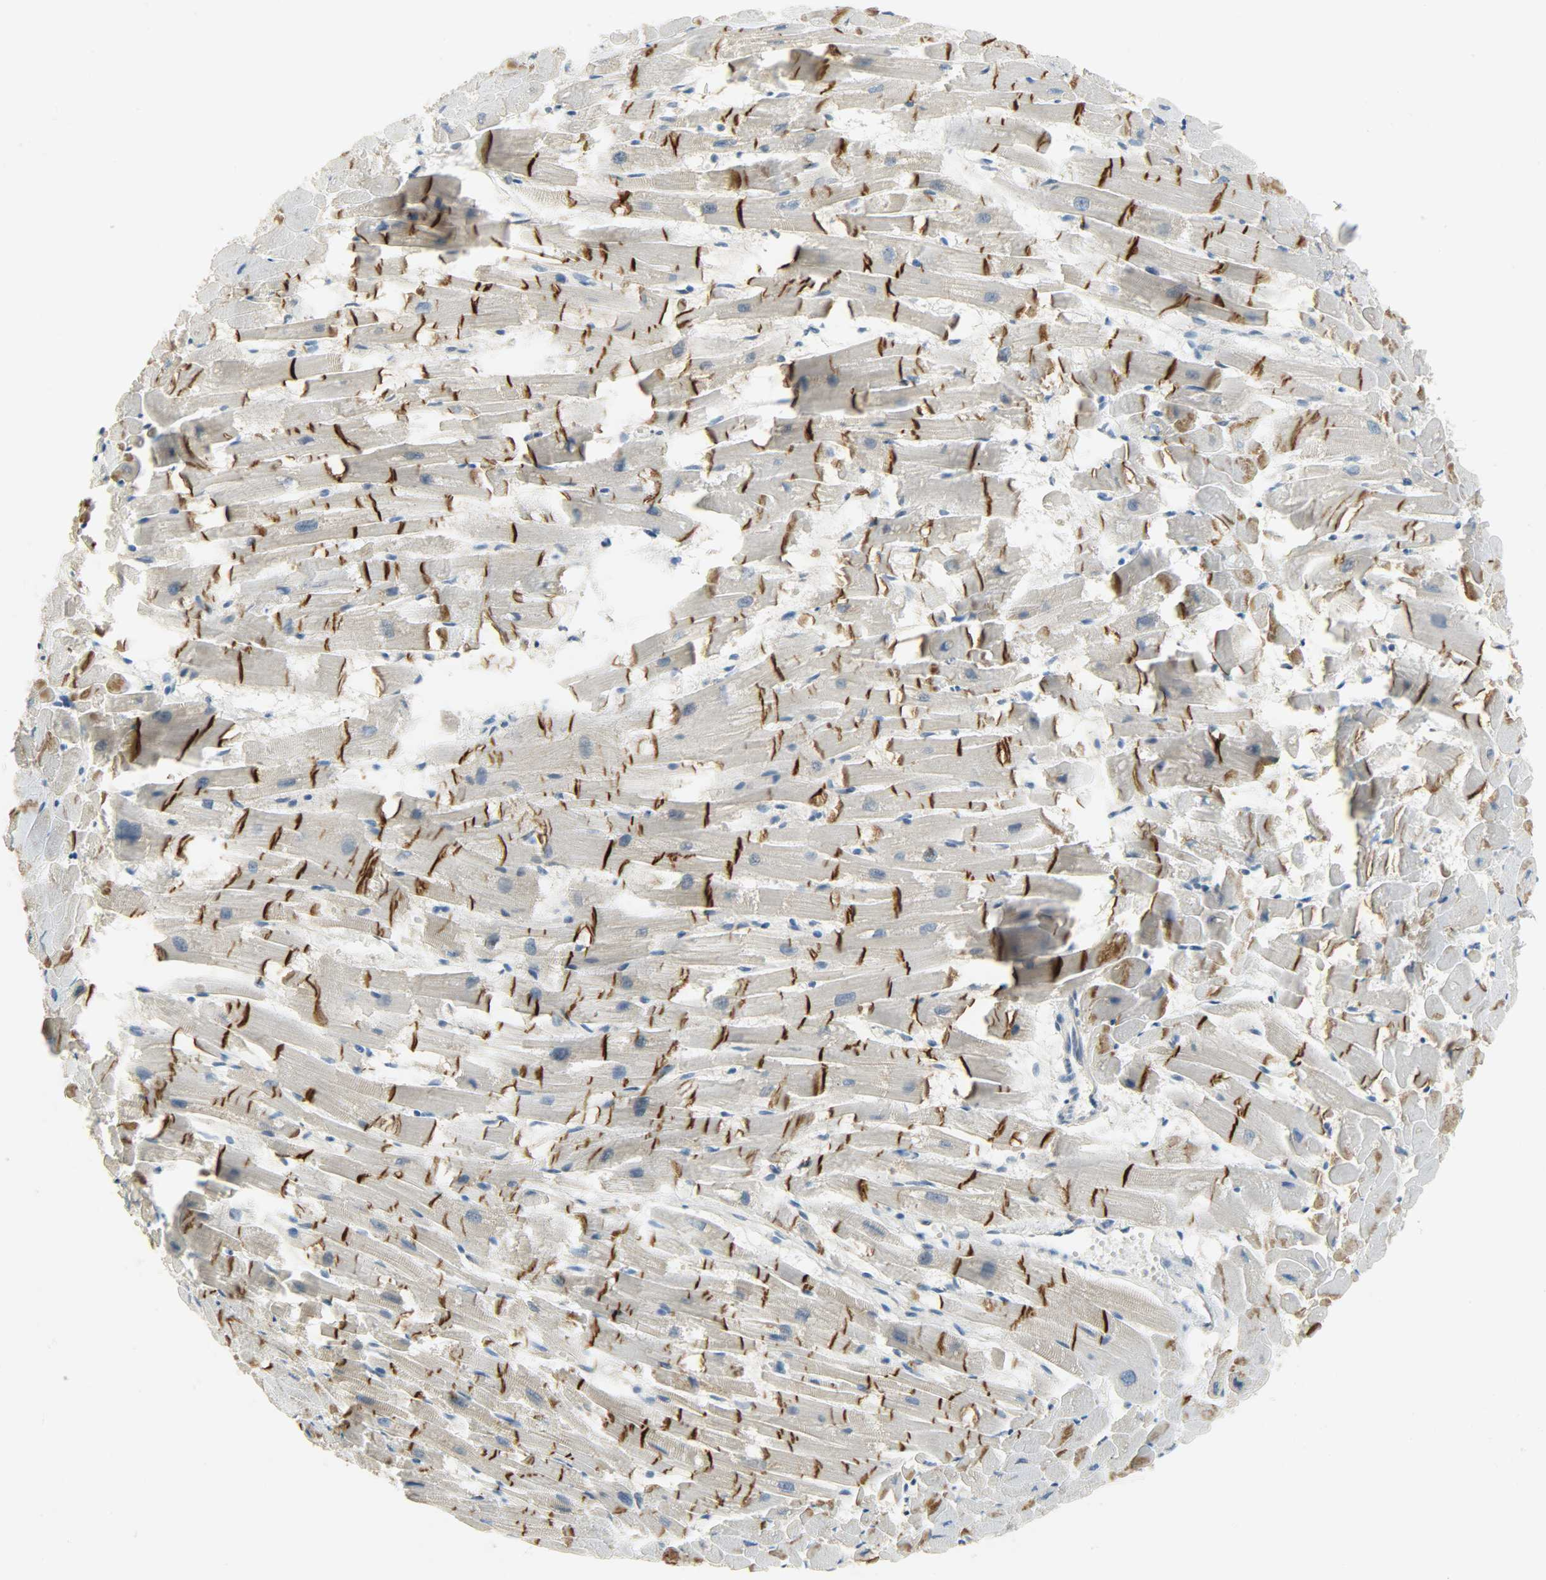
{"staining": {"intensity": "strong", "quantity": ">75%", "location": "cytoplasmic/membranous"}, "tissue": "heart muscle", "cell_type": "Cardiomyocytes", "image_type": "normal", "snomed": [{"axis": "morphology", "description": "Normal tissue, NOS"}, {"axis": "topography", "description": "Heart"}], "caption": "High-magnification brightfield microscopy of unremarkable heart muscle stained with DAB (brown) and counterstained with hematoxylin (blue). cardiomyocytes exhibit strong cytoplasmic/membranous expression is appreciated in approximately>75% of cells.", "gene": "DSG2", "patient": {"sex": "female", "age": 19}}